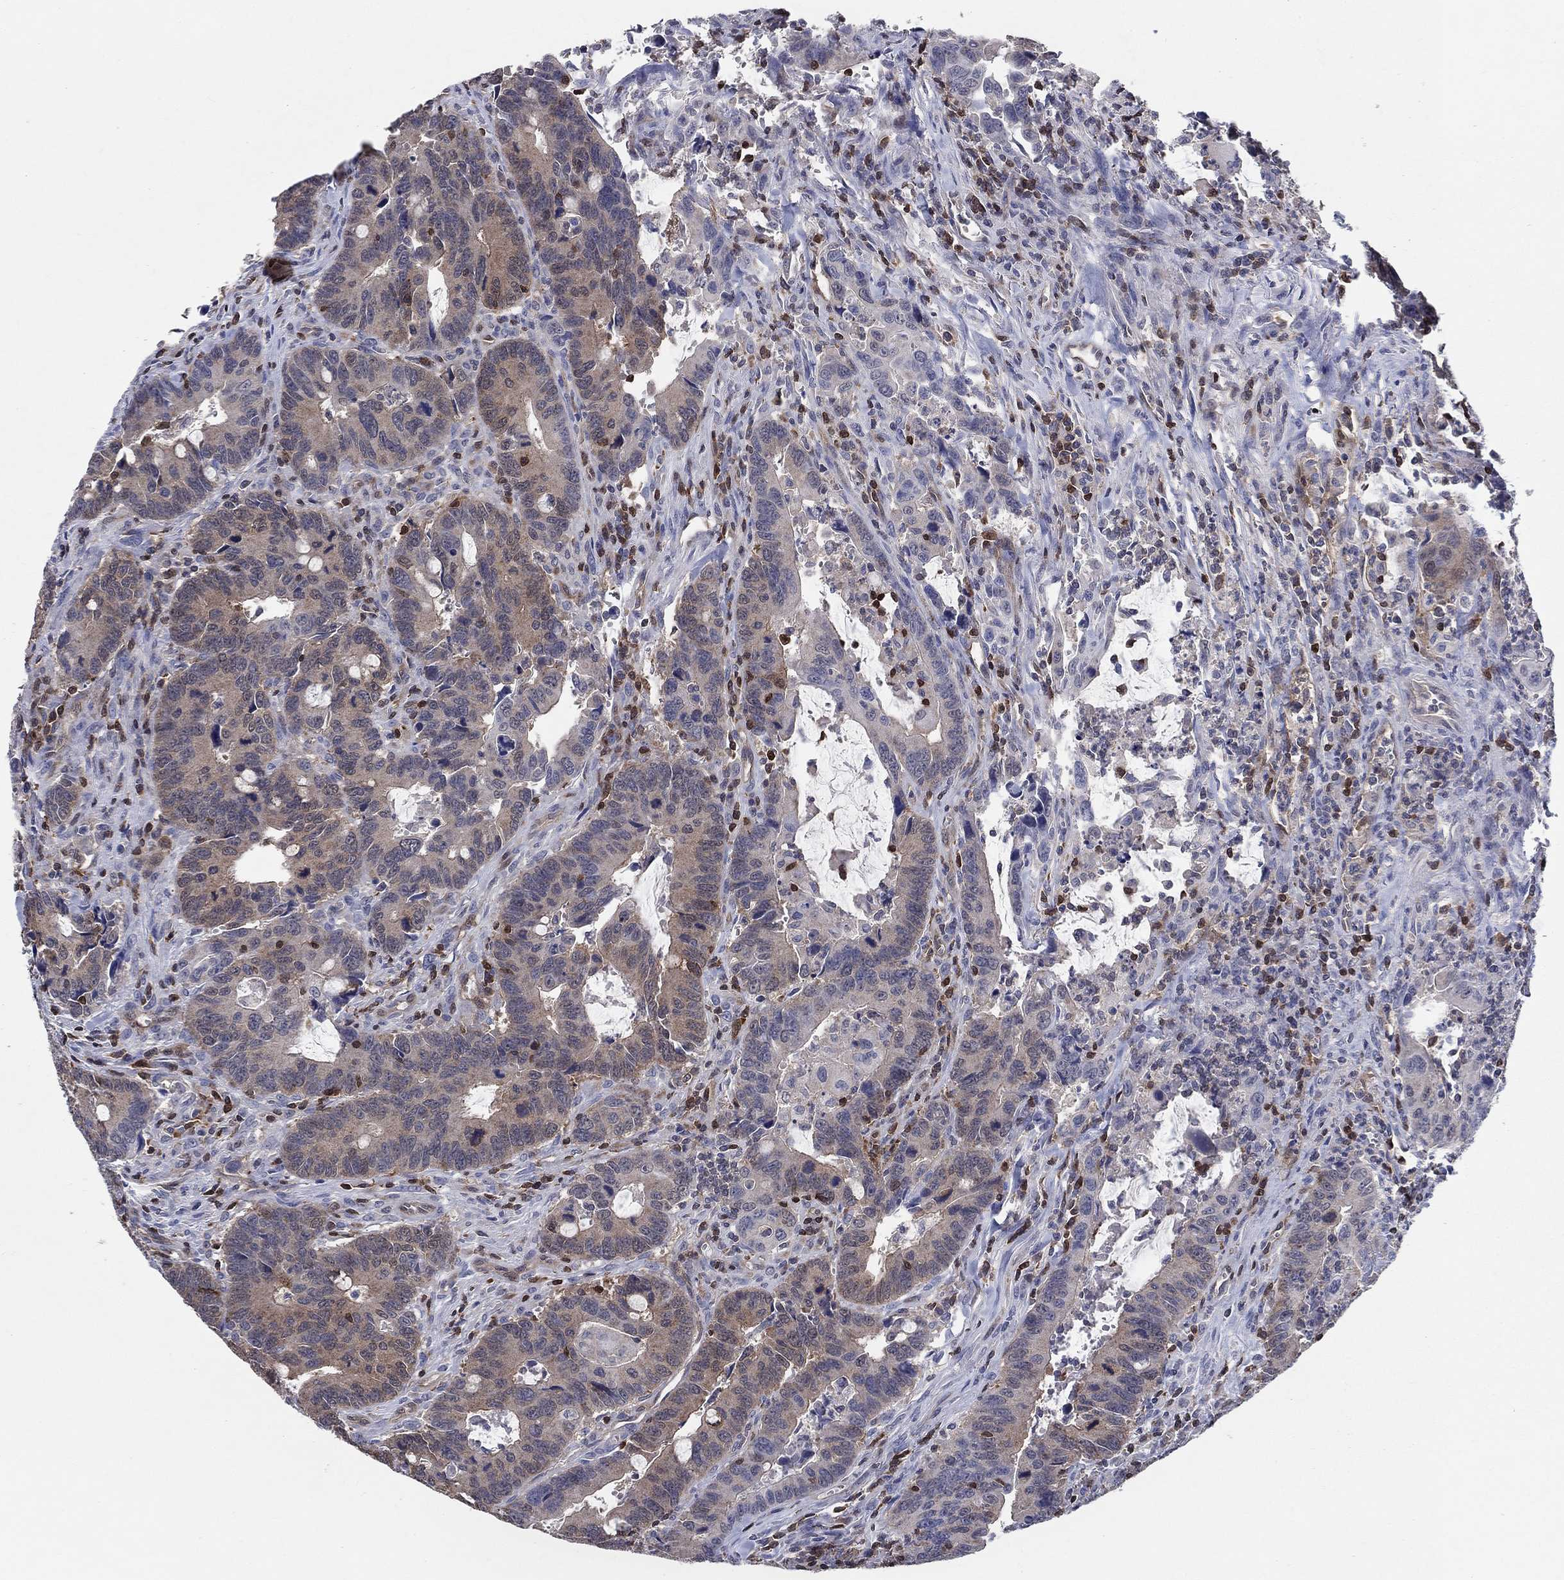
{"staining": {"intensity": "moderate", "quantity": "<25%", "location": "cytoplasmic/membranous"}, "tissue": "colorectal cancer", "cell_type": "Tumor cells", "image_type": "cancer", "snomed": [{"axis": "morphology", "description": "Adenocarcinoma, NOS"}, {"axis": "topography", "description": "Rectum"}], "caption": "Immunohistochemical staining of colorectal cancer (adenocarcinoma) shows low levels of moderate cytoplasmic/membranous positivity in approximately <25% of tumor cells.", "gene": "AGFG2", "patient": {"sex": "male", "age": 67}}